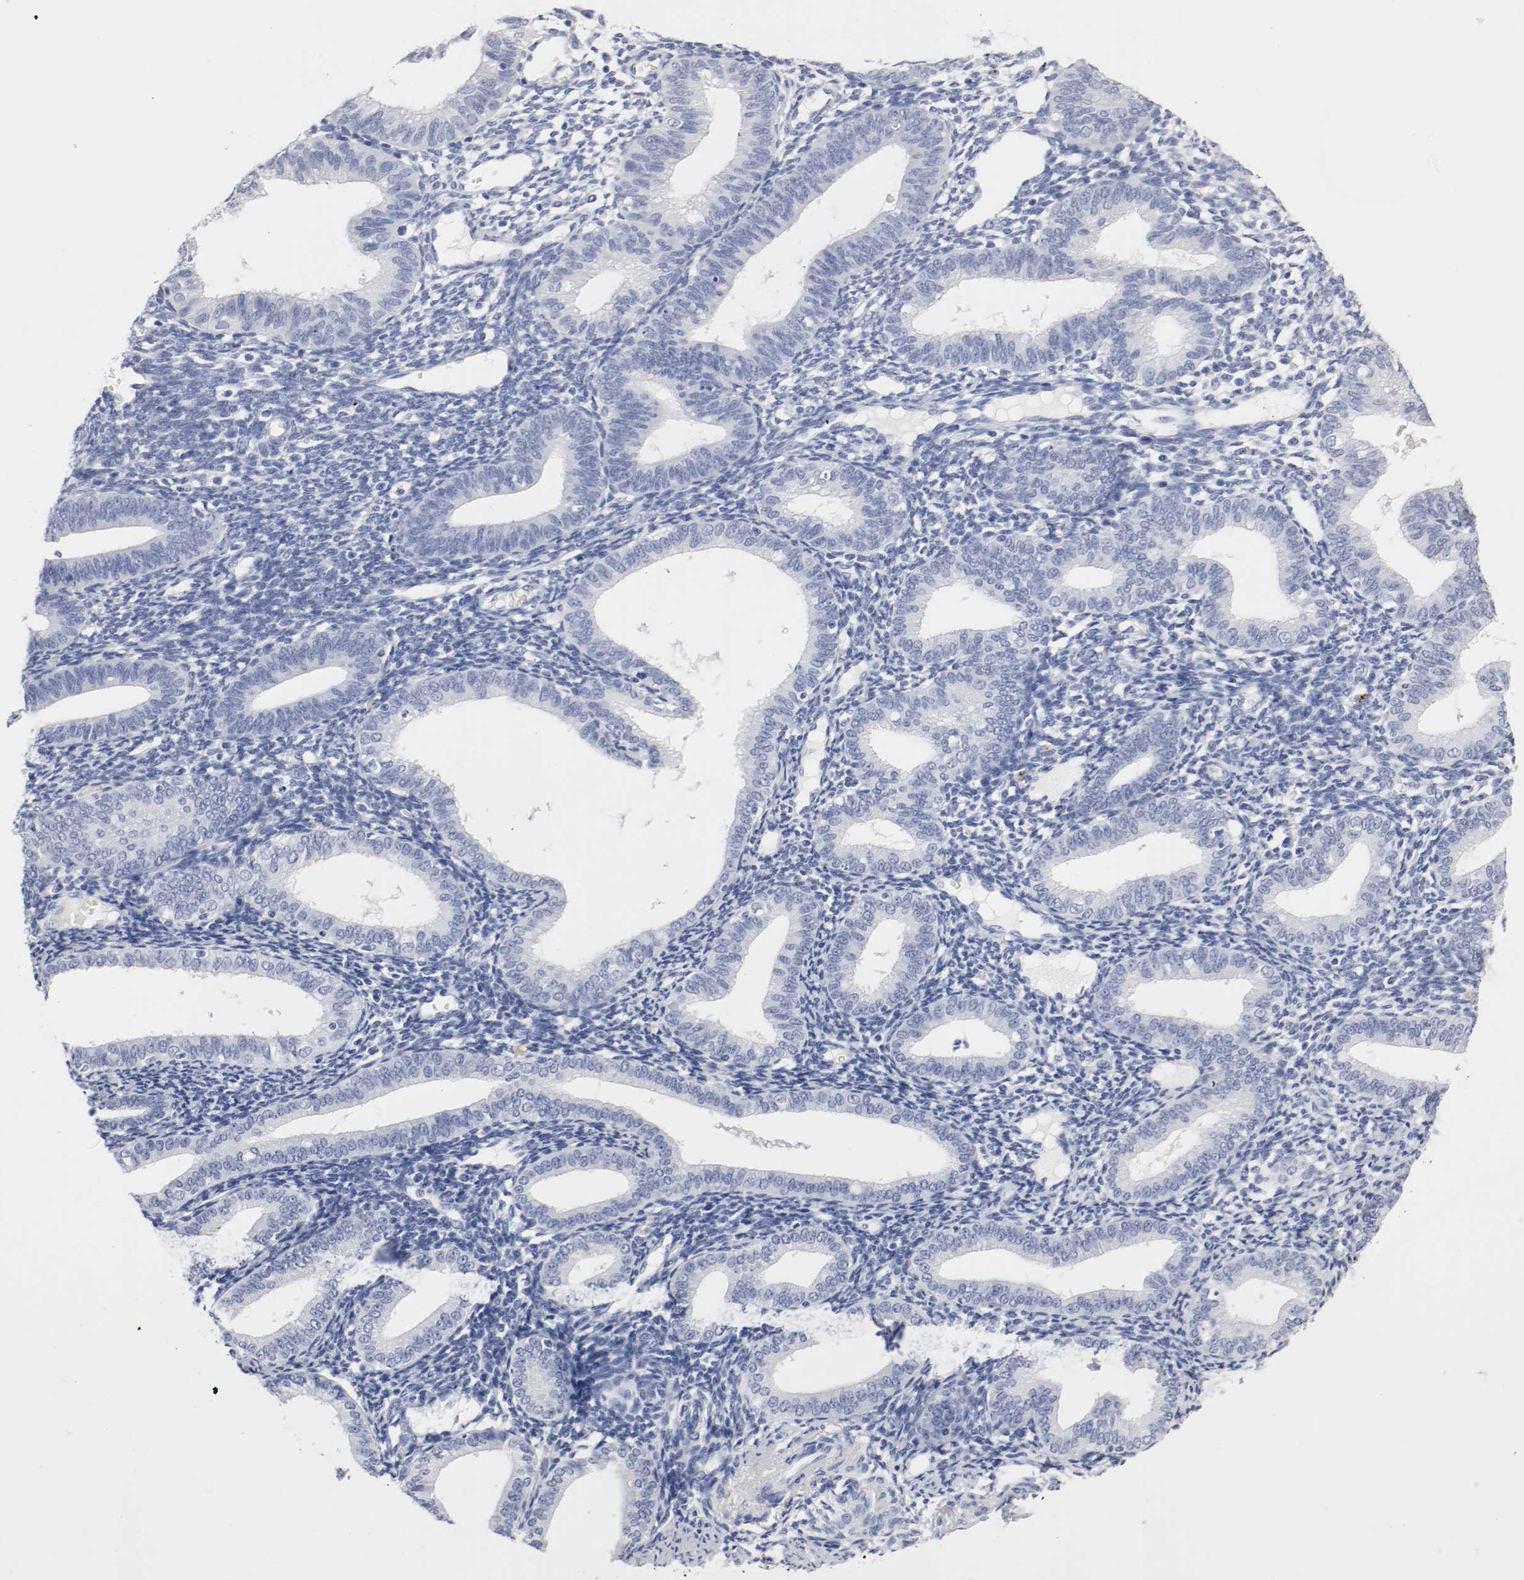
{"staining": {"intensity": "negative", "quantity": "none", "location": "none"}, "tissue": "endometrium", "cell_type": "Cells in endometrial stroma", "image_type": "normal", "snomed": [{"axis": "morphology", "description": "Normal tissue, NOS"}, {"axis": "topography", "description": "Endometrium"}], "caption": "Immunohistochemistry photomicrograph of unremarkable endometrium: human endometrium stained with DAB (3,3'-diaminobenzidine) demonstrates no significant protein expression in cells in endometrial stroma.", "gene": "GAD1", "patient": {"sex": "female", "age": 61}}